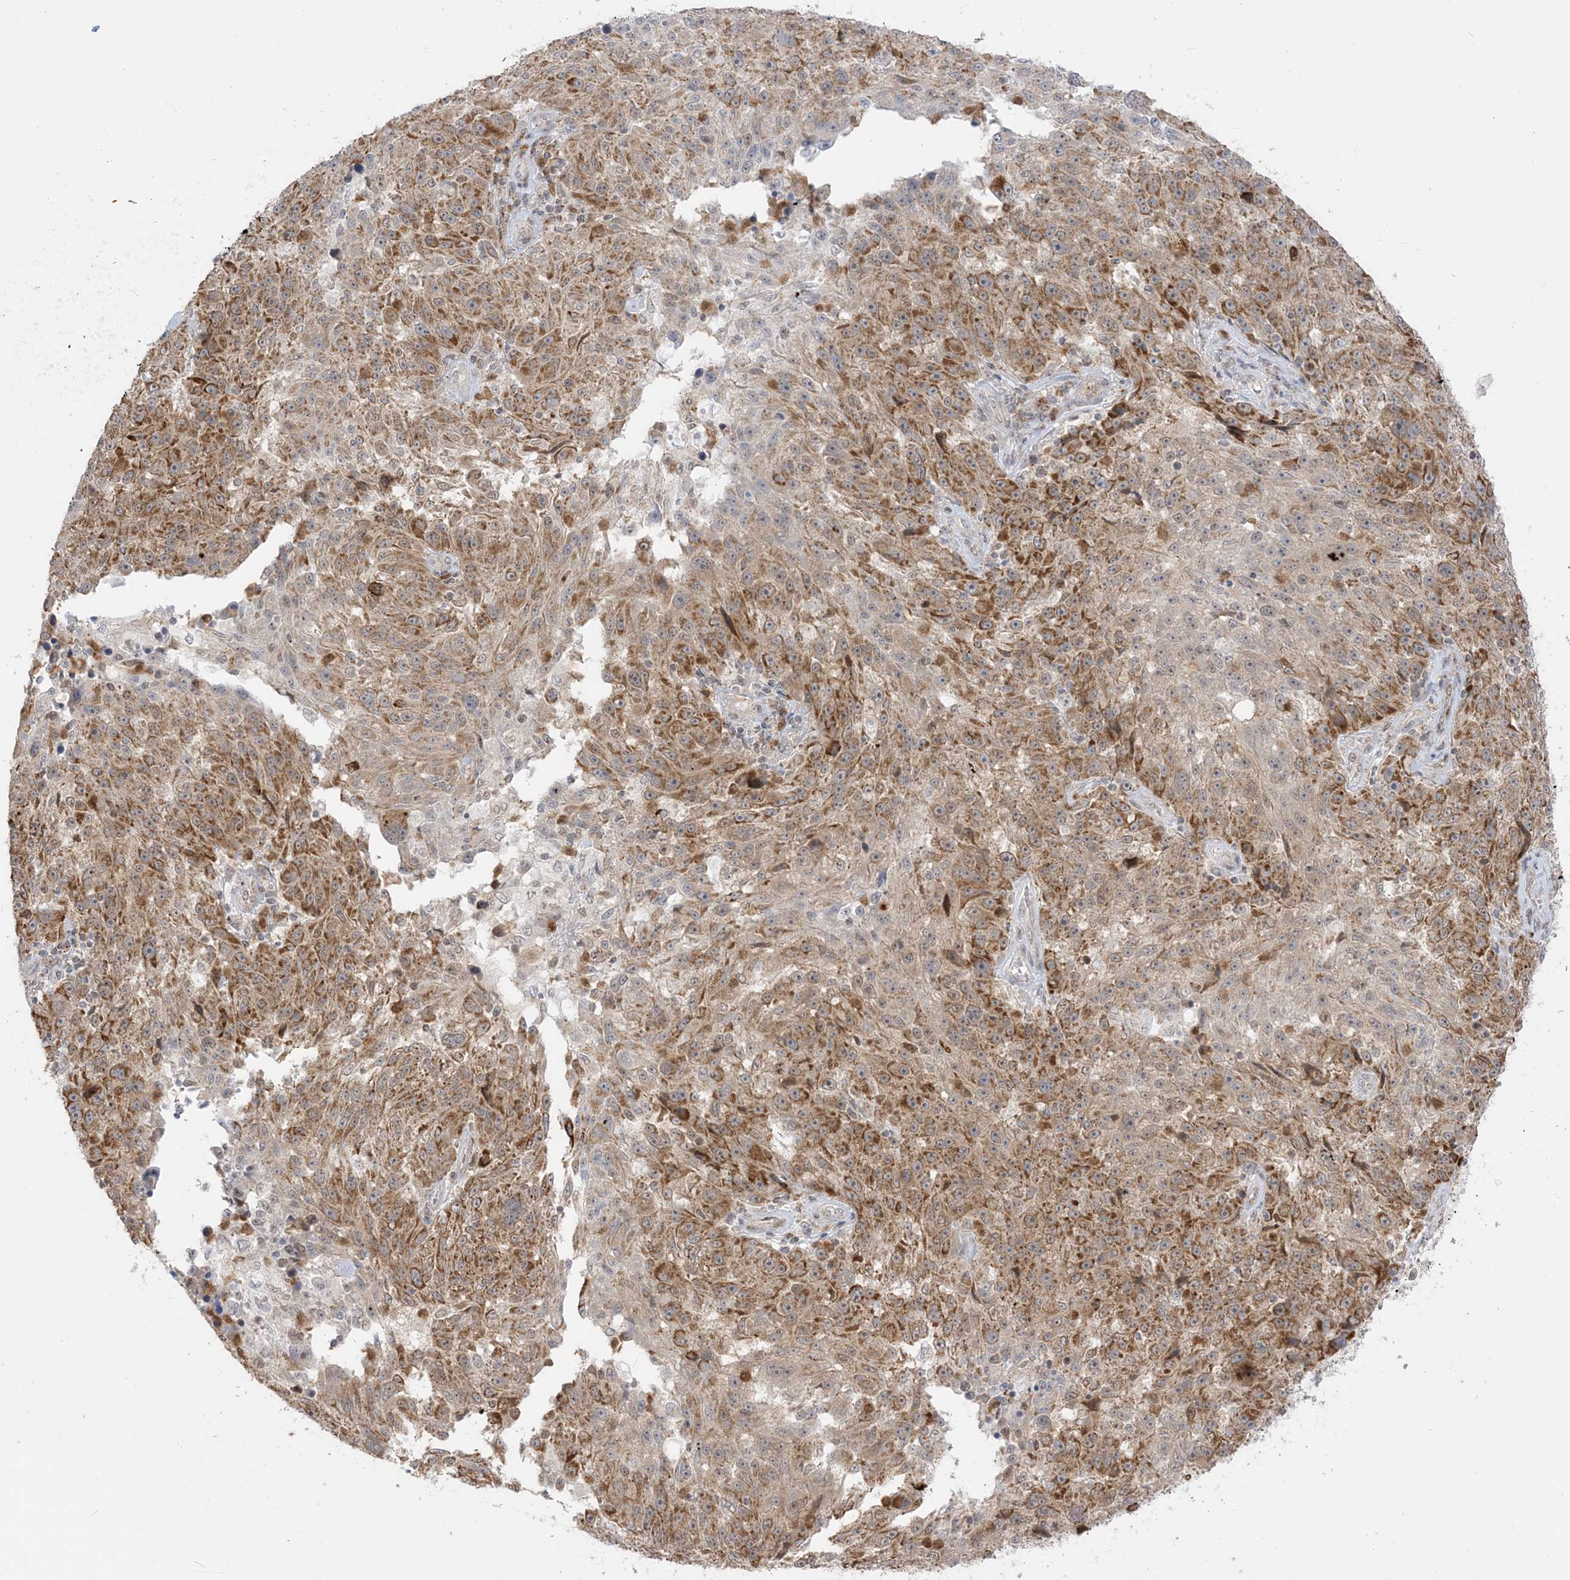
{"staining": {"intensity": "moderate", "quantity": ">75%", "location": "cytoplasmic/membranous"}, "tissue": "melanoma", "cell_type": "Tumor cells", "image_type": "cancer", "snomed": [{"axis": "morphology", "description": "Malignant melanoma, NOS"}, {"axis": "topography", "description": "Skin"}], "caption": "Melanoma was stained to show a protein in brown. There is medium levels of moderate cytoplasmic/membranous staining in approximately >75% of tumor cells. The protein of interest is stained brown, and the nuclei are stained in blue (DAB (3,3'-diaminobenzidine) IHC with brightfield microscopy, high magnification).", "gene": "KANSL3", "patient": {"sex": "male", "age": 53}}